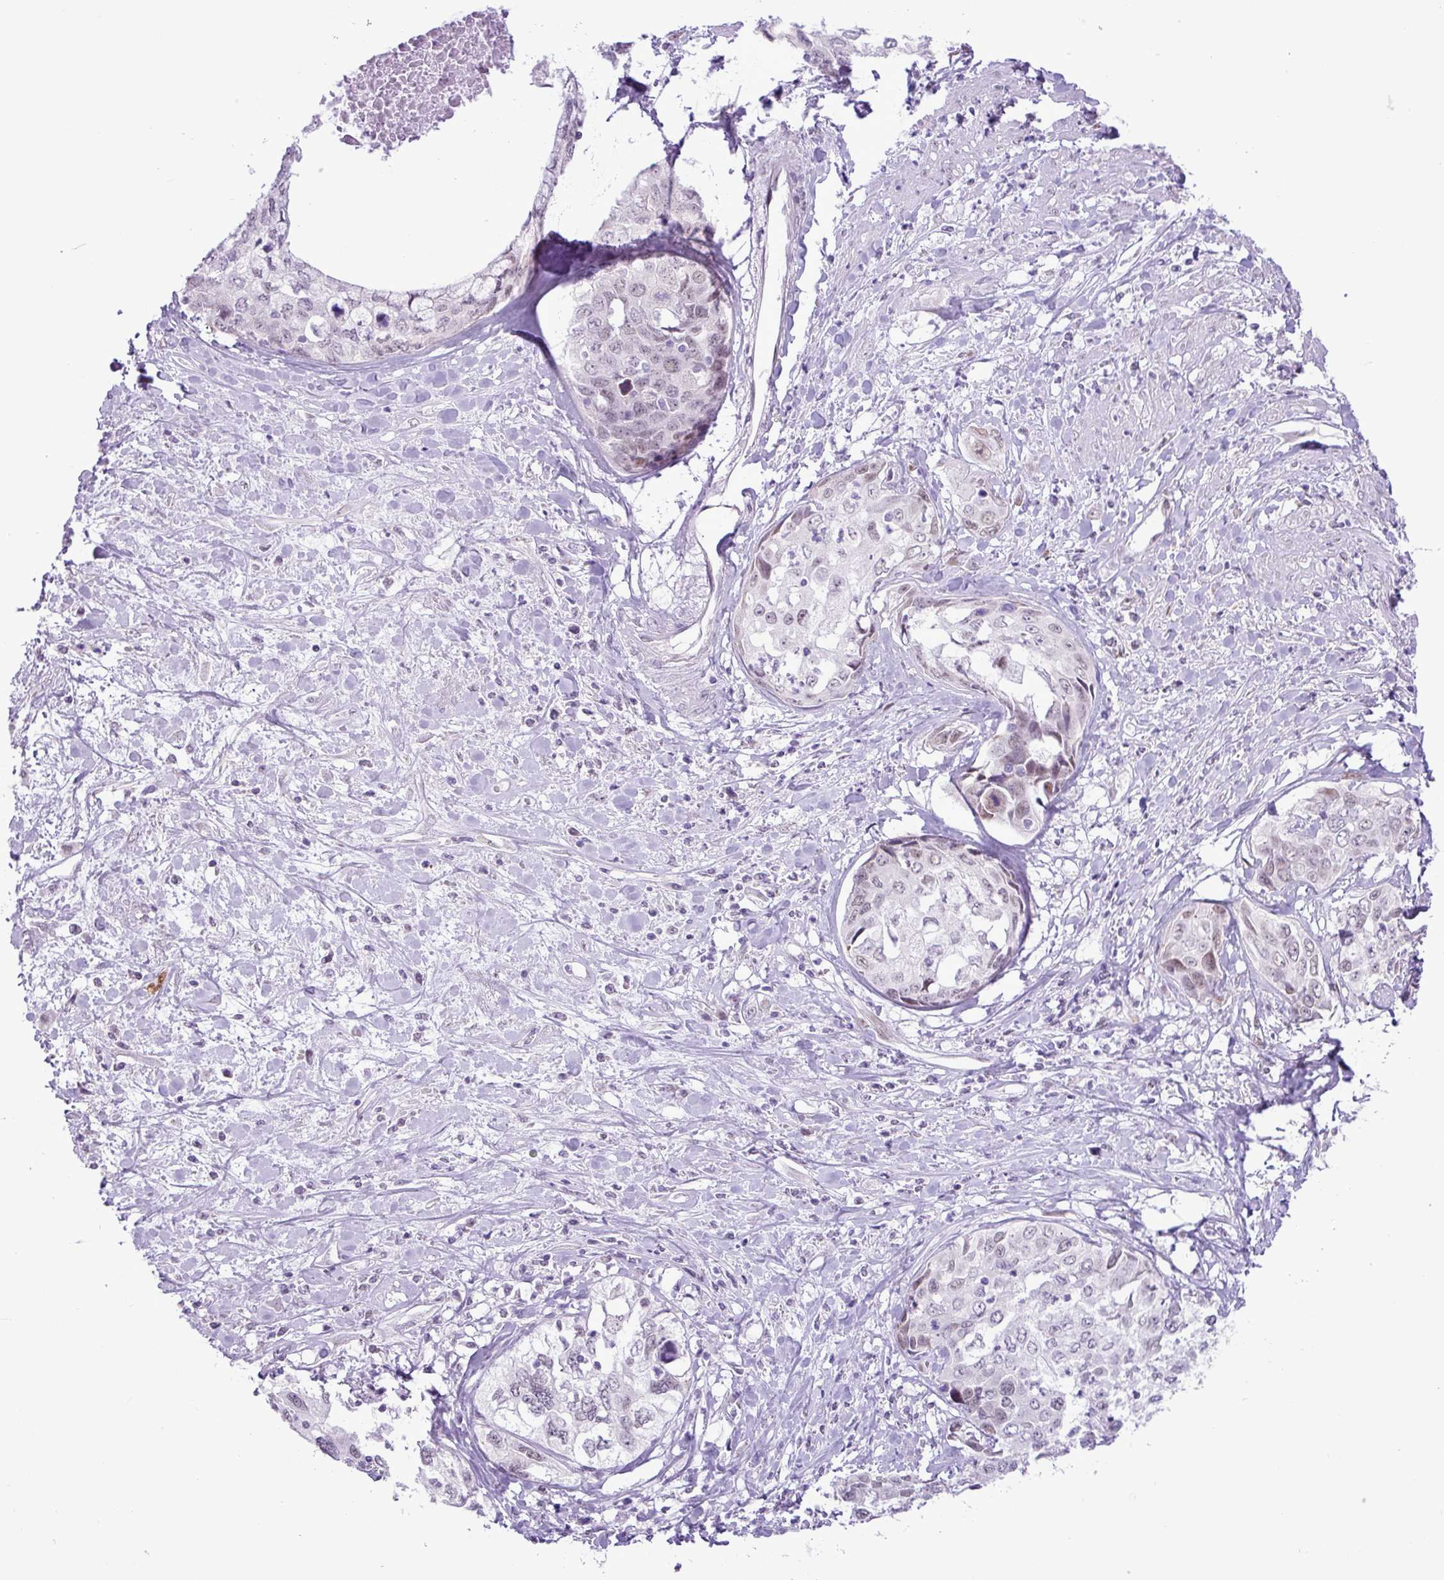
{"staining": {"intensity": "weak", "quantity": "<25%", "location": "nuclear"}, "tissue": "cervical cancer", "cell_type": "Tumor cells", "image_type": "cancer", "snomed": [{"axis": "morphology", "description": "Squamous cell carcinoma, NOS"}, {"axis": "topography", "description": "Cervix"}], "caption": "Immunohistochemical staining of human squamous cell carcinoma (cervical) reveals no significant staining in tumor cells. (DAB IHC, high magnification).", "gene": "ELOA2", "patient": {"sex": "female", "age": 31}}